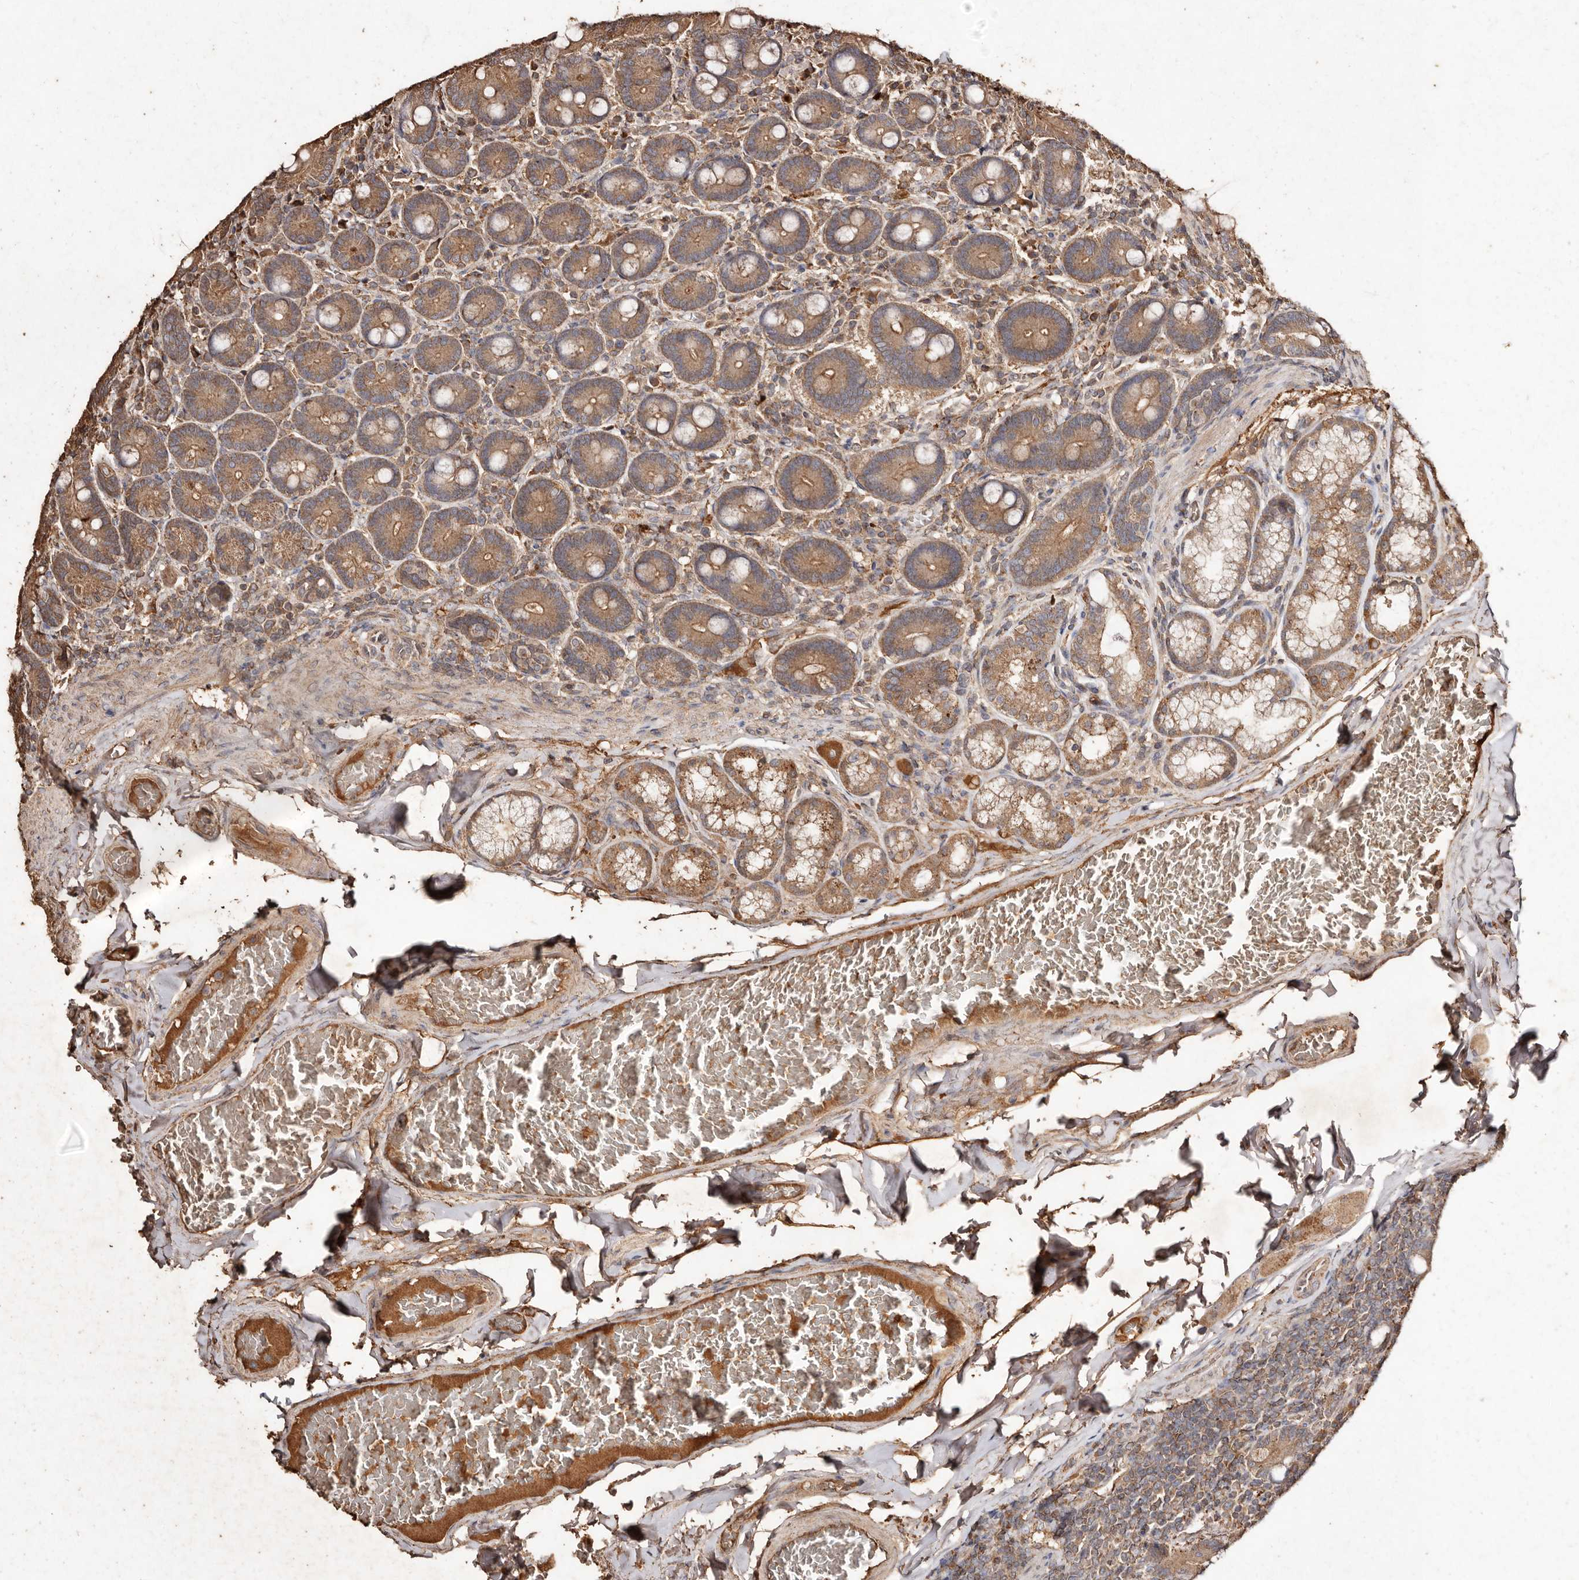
{"staining": {"intensity": "strong", "quantity": ">75%", "location": "cytoplasmic/membranous"}, "tissue": "duodenum", "cell_type": "Glandular cells", "image_type": "normal", "snomed": [{"axis": "morphology", "description": "Normal tissue, NOS"}, {"axis": "topography", "description": "Duodenum"}], "caption": "High-power microscopy captured an IHC photomicrograph of benign duodenum, revealing strong cytoplasmic/membranous expression in approximately >75% of glandular cells. (Brightfield microscopy of DAB IHC at high magnification).", "gene": "FARS2", "patient": {"sex": "female", "age": 62}}